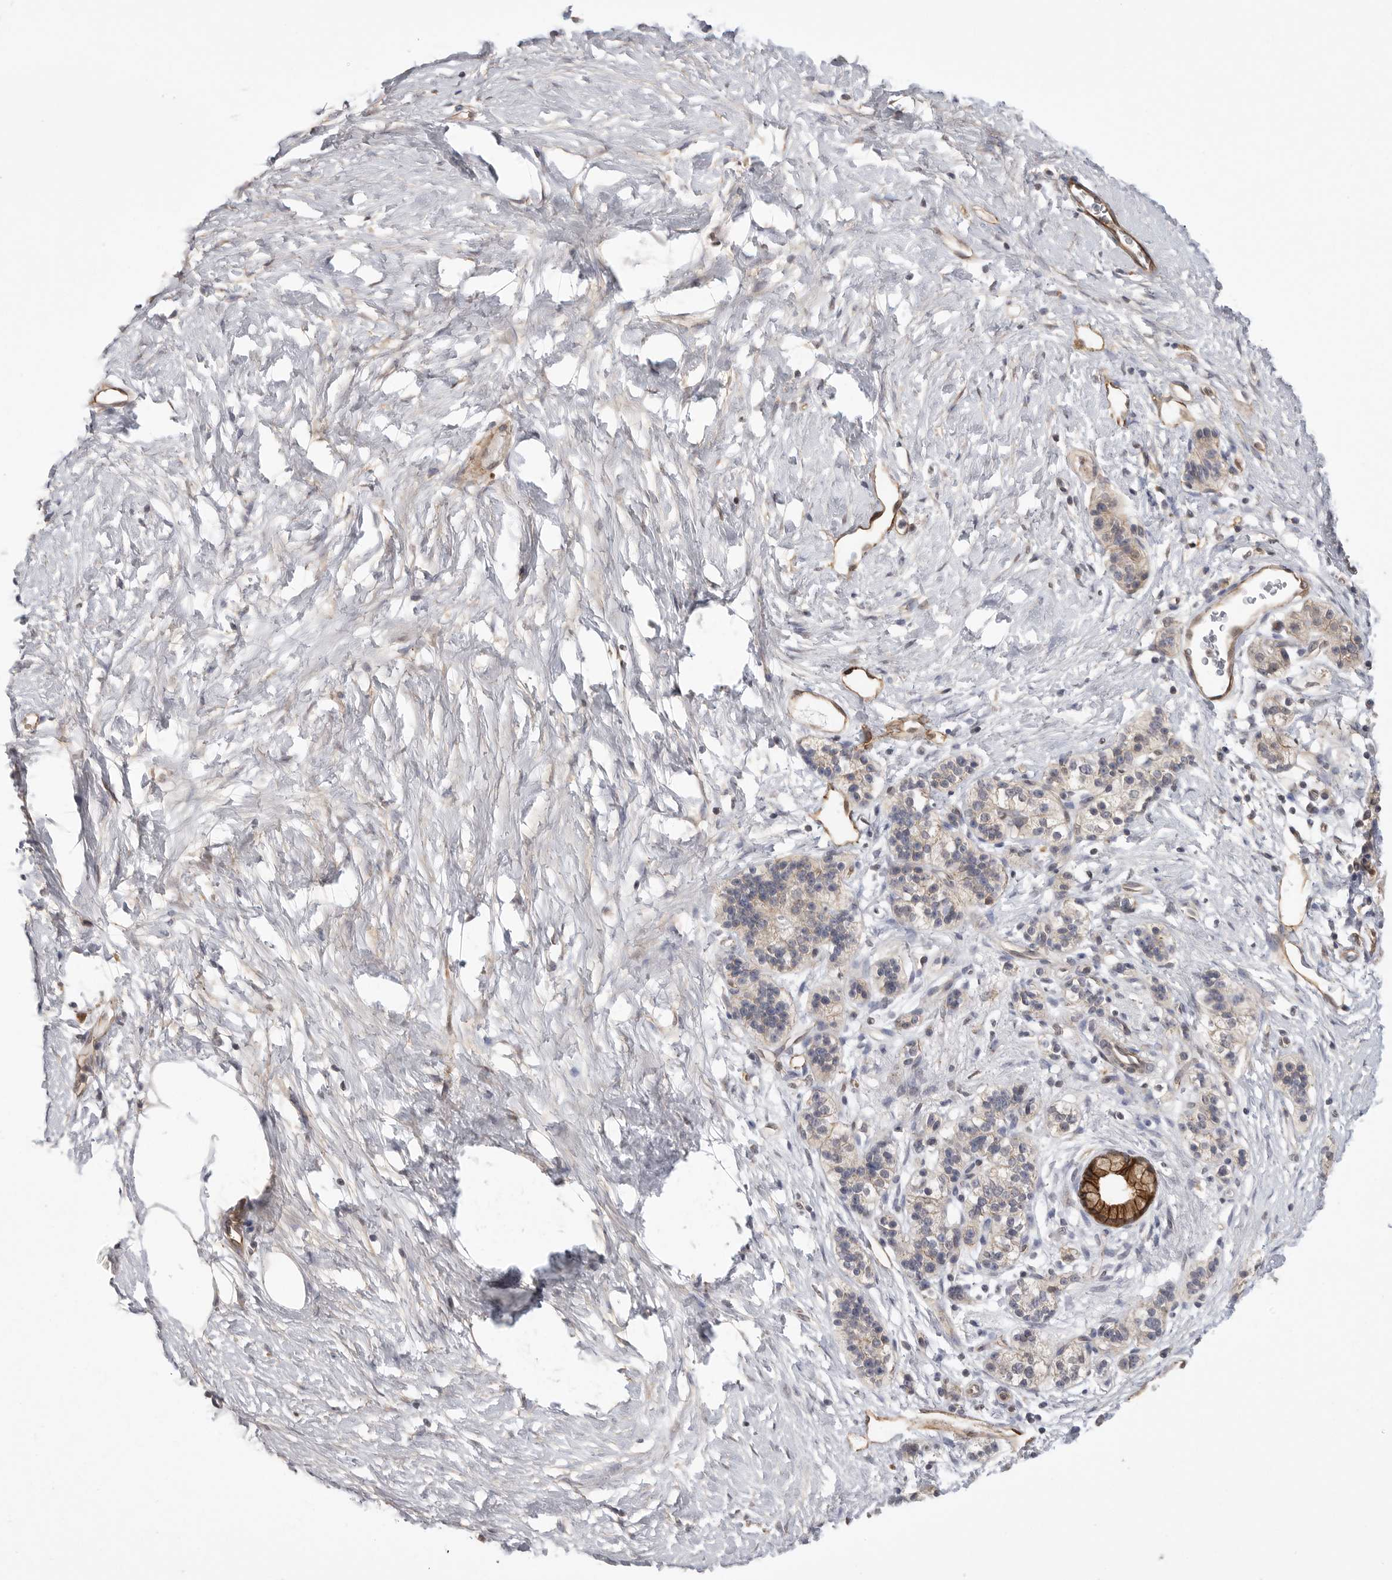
{"staining": {"intensity": "negative", "quantity": "none", "location": "none"}, "tissue": "pancreatic cancer", "cell_type": "Tumor cells", "image_type": "cancer", "snomed": [{"axis": "morphology", "description": "Adenocarcinoma, NOS"}, {"axis": "topography", "description": "Pancreas"}], "caption": "A histopathology image of pancreatic cancer (adenocarcinoma) stained for a protein exhibits no brown staining in tumor cells.", "gene": "NECTIN1", "patient": {"sex": "male", "age": 50}}